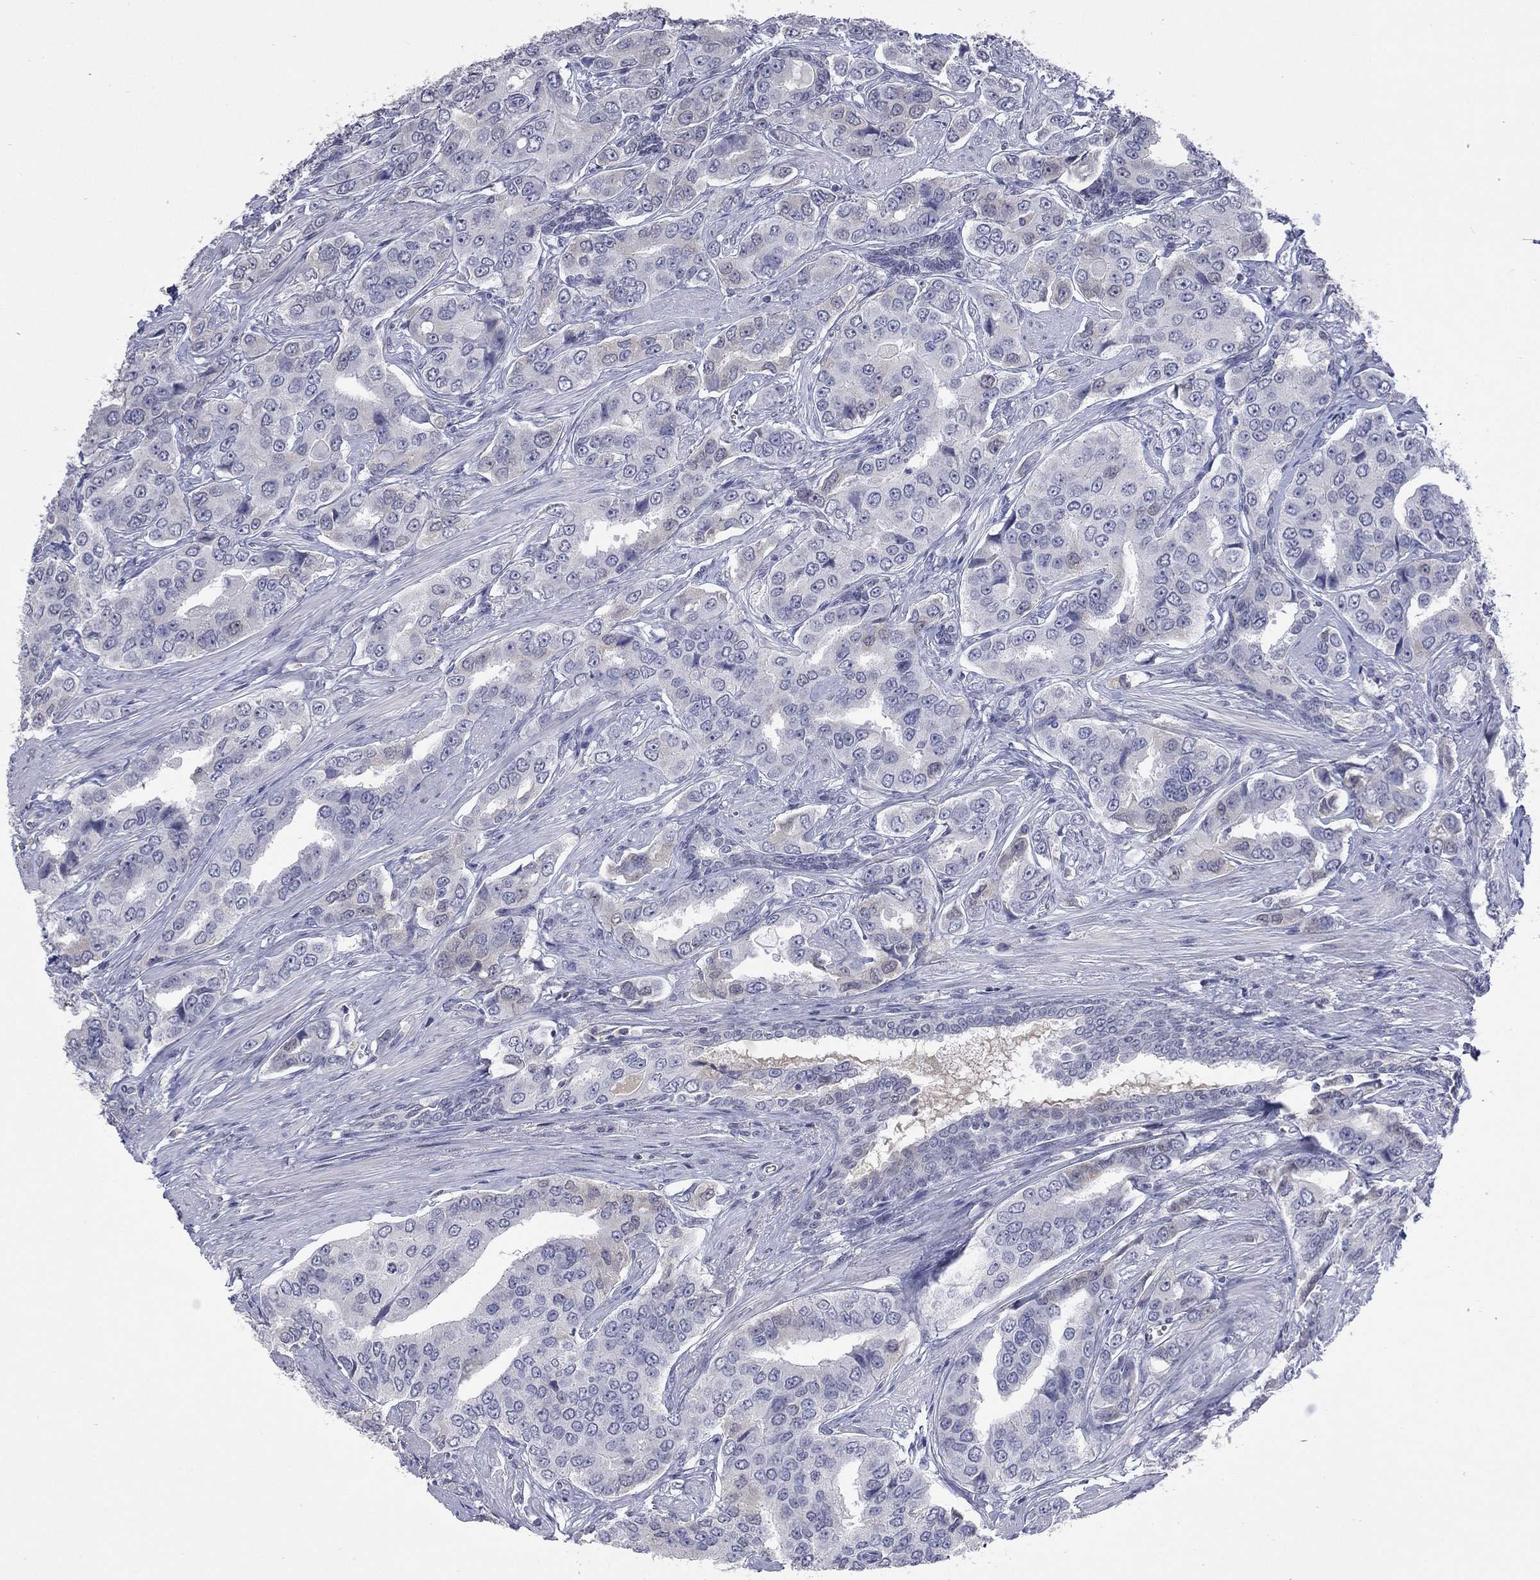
{"staining": {"intensity": "negative", "quantity": "none", "location": "none"}, "tissue": "prostate cancer", "cell_type": "Tumor cells", "image_type": "cancer", "snomed": [{"axis": "morphology", "description": "Adenocarcinoma, NOS"}, {"axis": "topography", "description": "Prostate and seminal vesicle, NOS"}, {"axis": "topography", "description": "Prostate"}], "caption": "DAB immunohistochemical staining of prostate cancer exhibits no significant staining in tumor cells. (Brightfield microscopy of DAB (3,3'-diaminobenzidine) IHC at high magnification).", "gene": "SLC51A", "patient": {"sex": "male", "age": 69}}